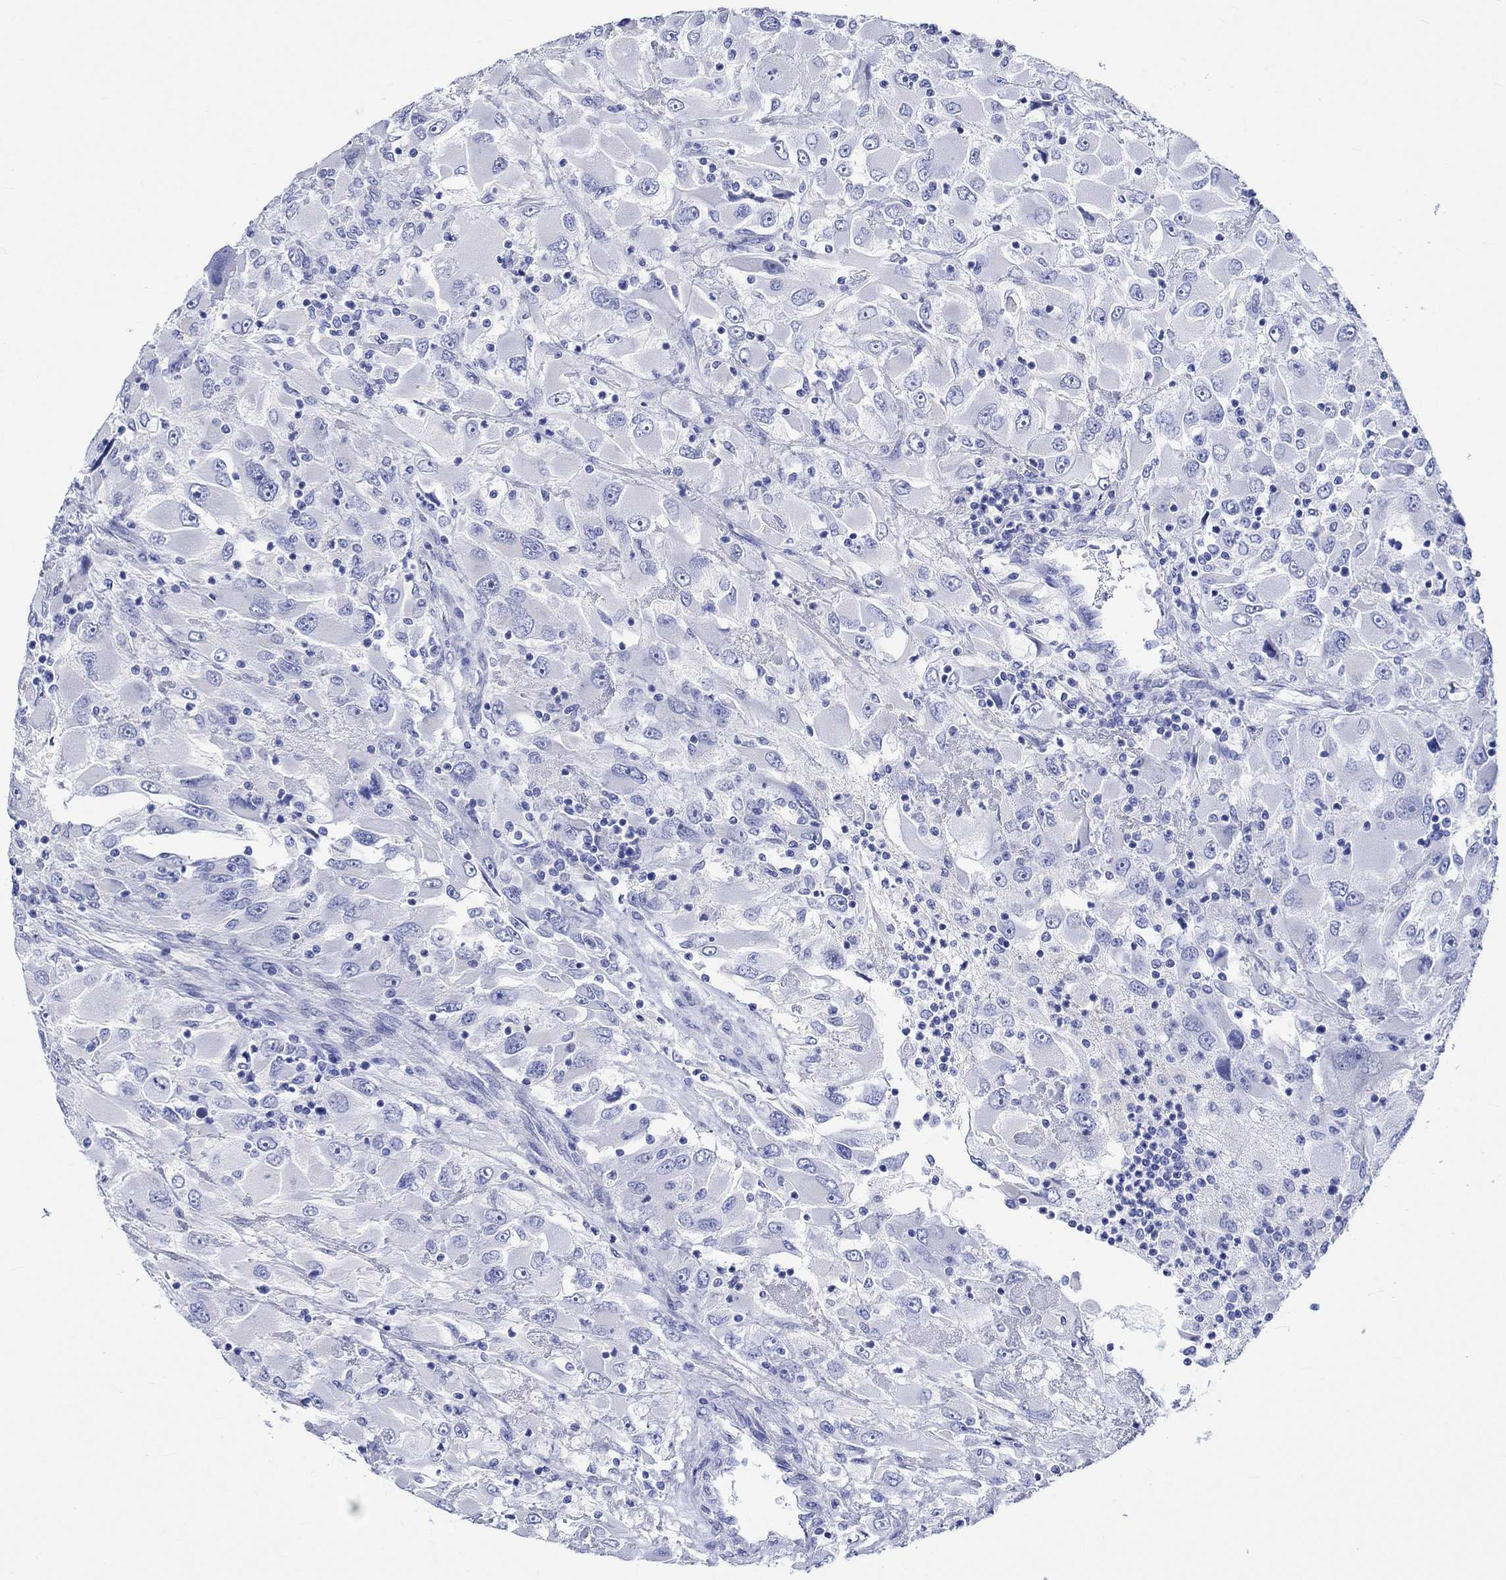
{"staining": {"intensity": "negative", "quantity": "none", "location": "none"}, "tissue": "renal cancer", "cell_type": "Tumor cells", "image_type": "cancer", "snomed": [{"axis": "morphology", "description": "Adenocarcinoma, NOS"}, {"axis": "topography", "description": "Kidney"}], "caption": "This is an immunohistochemistry (IHC) micrograph of renal cancer. There is no expression in tumor cells.", "gene": "HARBI1", "patient": {"sex": "female", "age": 52}}